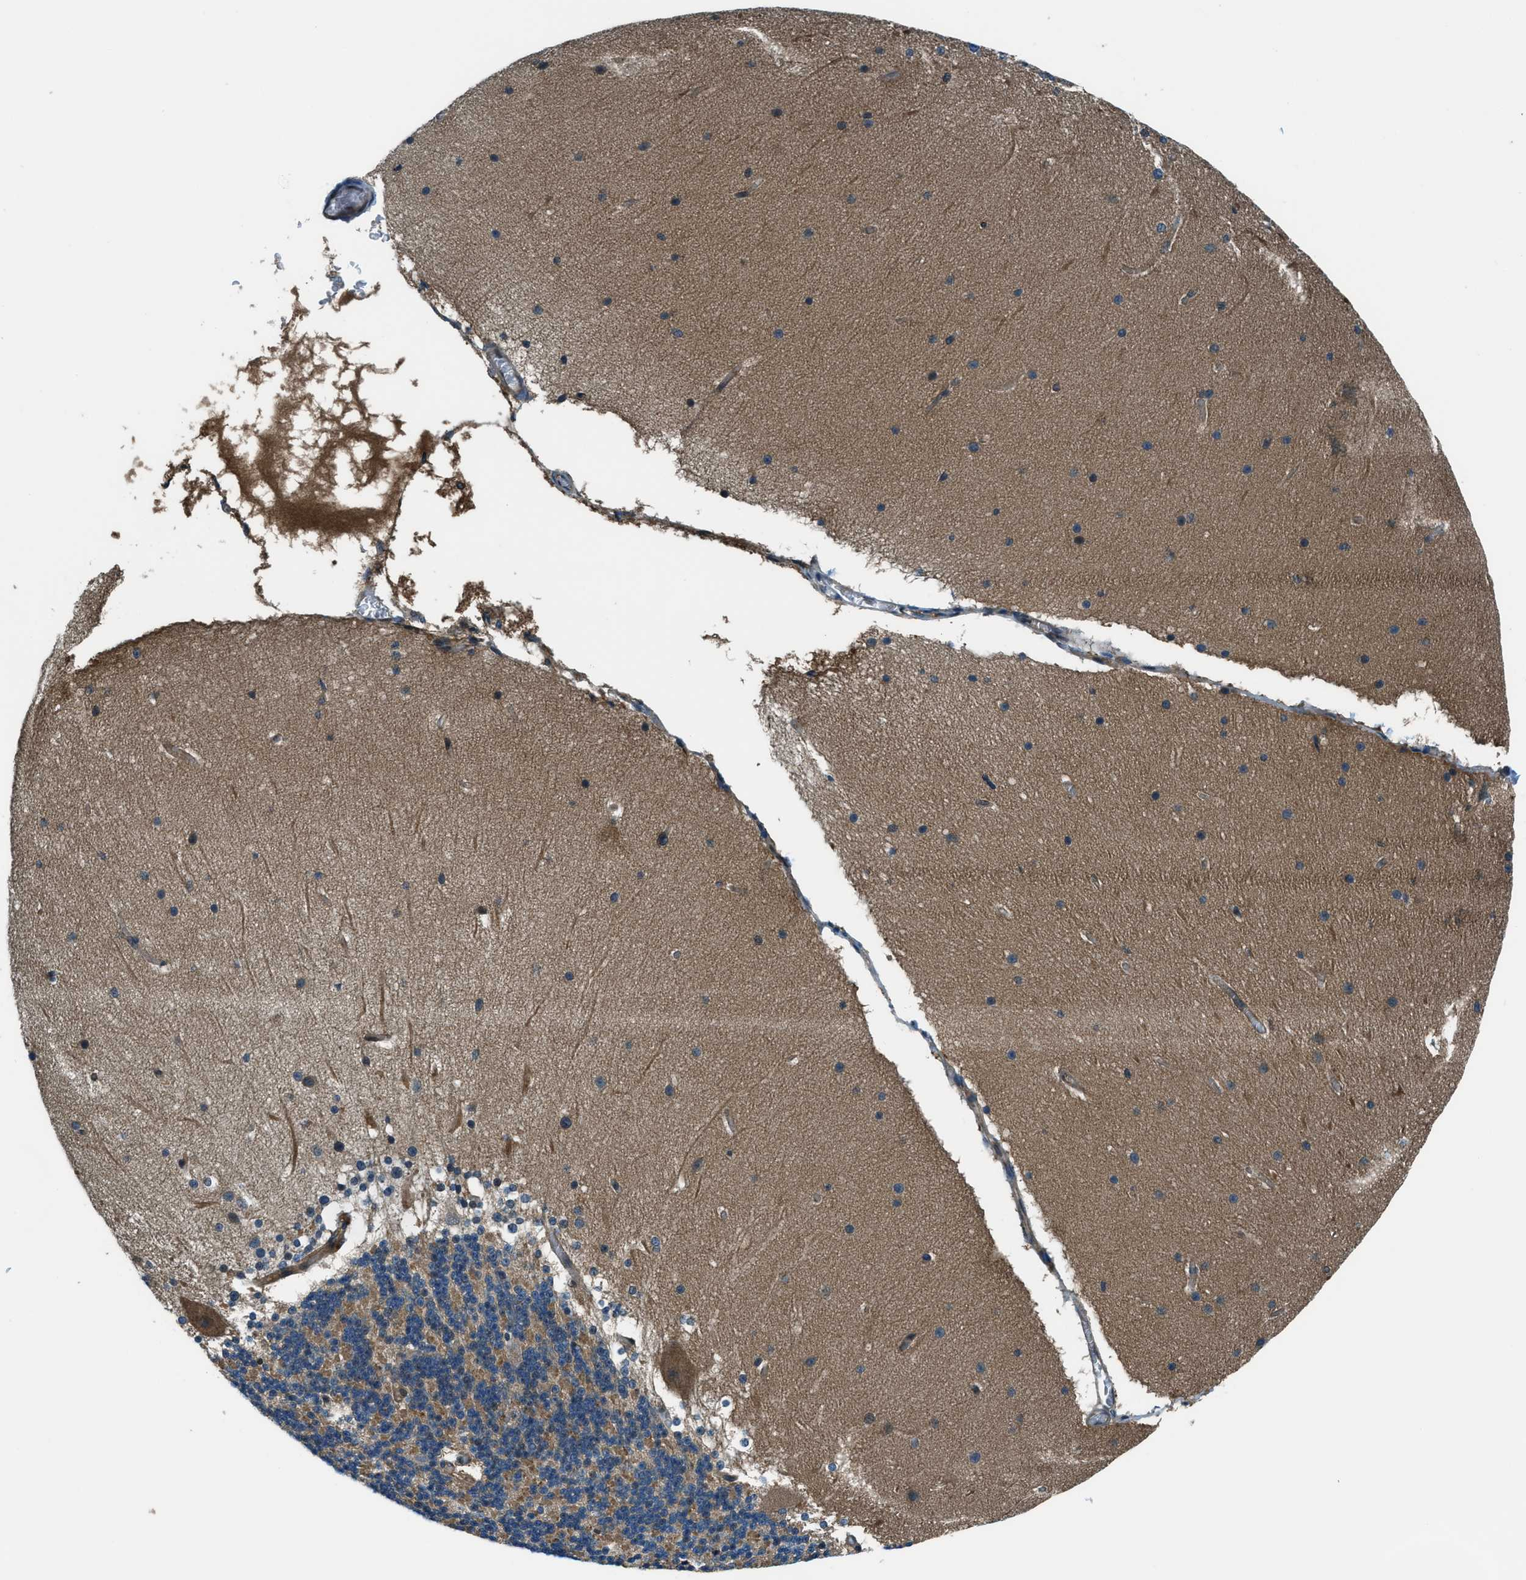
{"staining": {"intensity": "moderate", "quantity": "<25%", "location": "cytoplasmic/membranous"}, "tissue": "cerebellum", "cell_type": "Cells in granular layer", "image_type": "normal", "snomed": [{"axis": "morphology", "description": "Normal tissue, NOS"}, {"axis": "topography", "description": "Cerebellum"}], "caption": "Cerebellum stained with immunohistochemistry displays moderate cytoplasmic/membranous expression in about <25% of cells in granular layer.", "gene": "HEBP2", "patient": {"sex": "female", "age": 19}}